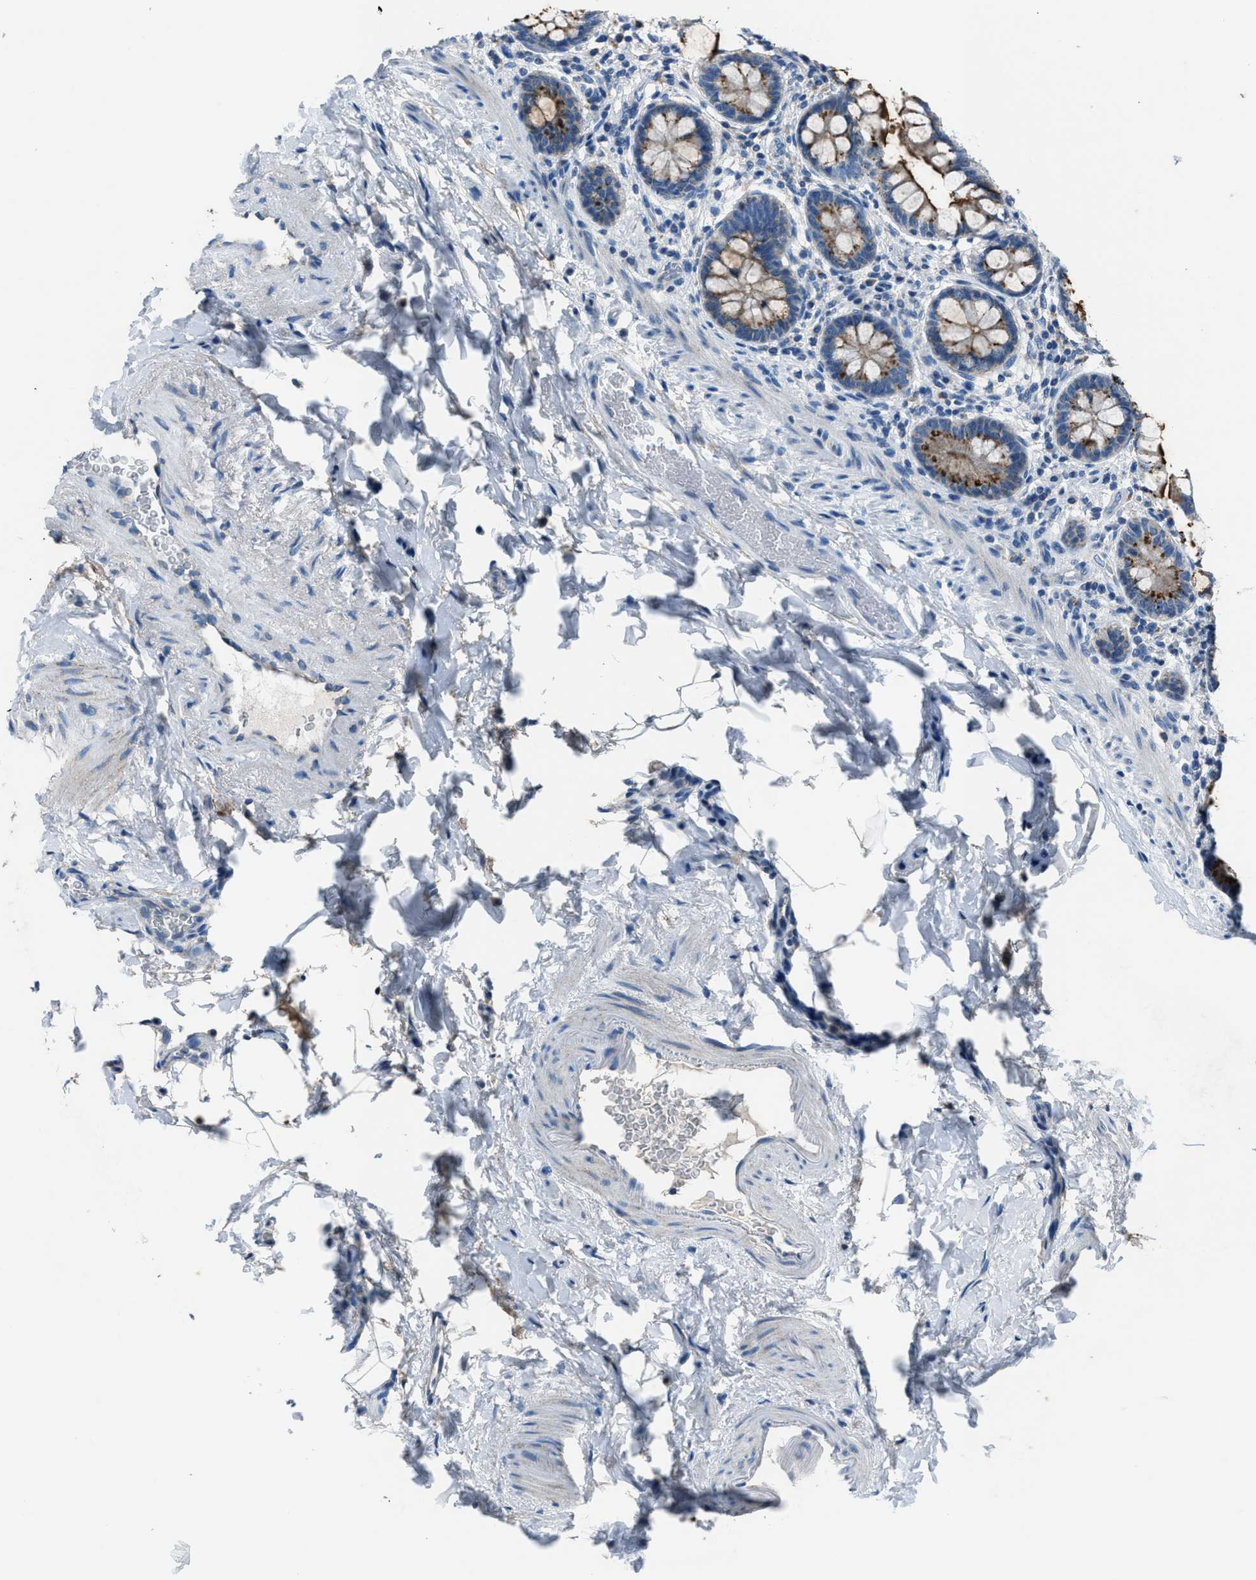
{"staining": {"intensity": "strong", "quantity": "<25%", "location": "cytoplasmic/membranous"}, "tissue": "small intestine", "cell_type": "Glandular cells", "image_type": "normal", "snomed": [{"axis": "morphology", "description": "Normal tissue, NOS"}, {"axis": "topography", "description": "Small intestine"}], "caption": "DAB immunohistochemical staining of unremarkable small intestine reveals strong cytoplasmic/membranous protein positivity in about <25% of glandular cells.", "gene": "ADAM2", "patient": {"sex": "female", "age": 58}}